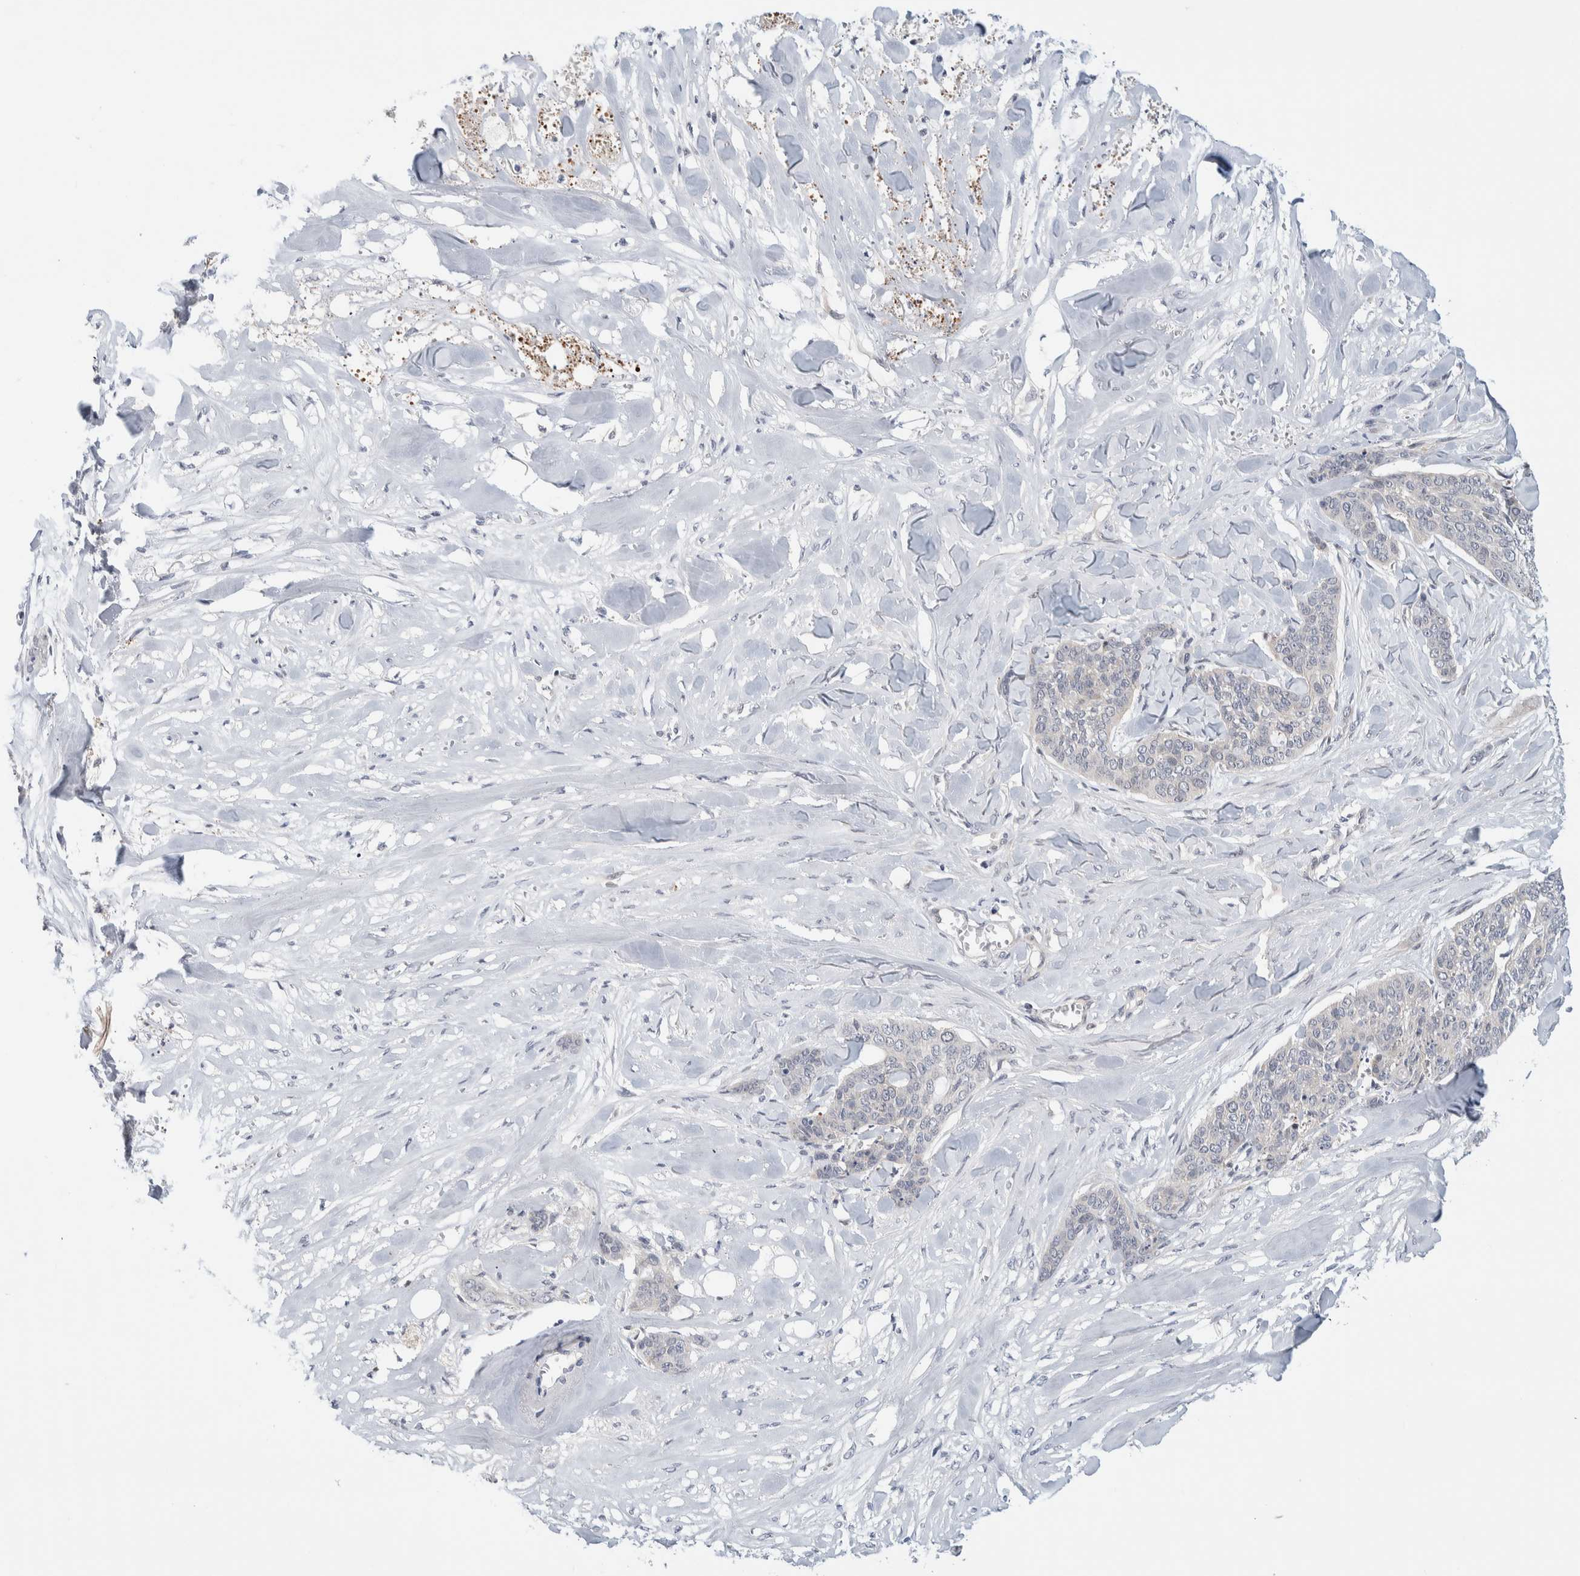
{"staining": {"intensity": "negative", "quantity": "none", "location": "none"}, "tissue": "skin cancer", "cell_type": "Tumor cells", "image_type": "cancer", "snomed": [{"axis": "morphology", "description": "Basal cell carcinoma"}, {"axis": "topography", "description": "Skin"}], "caption": "Tumor cells are negative for protein expression in human skin cancer.", "gene": "NCR3LG1", "patient": {"sex": "female", "age": 64}}